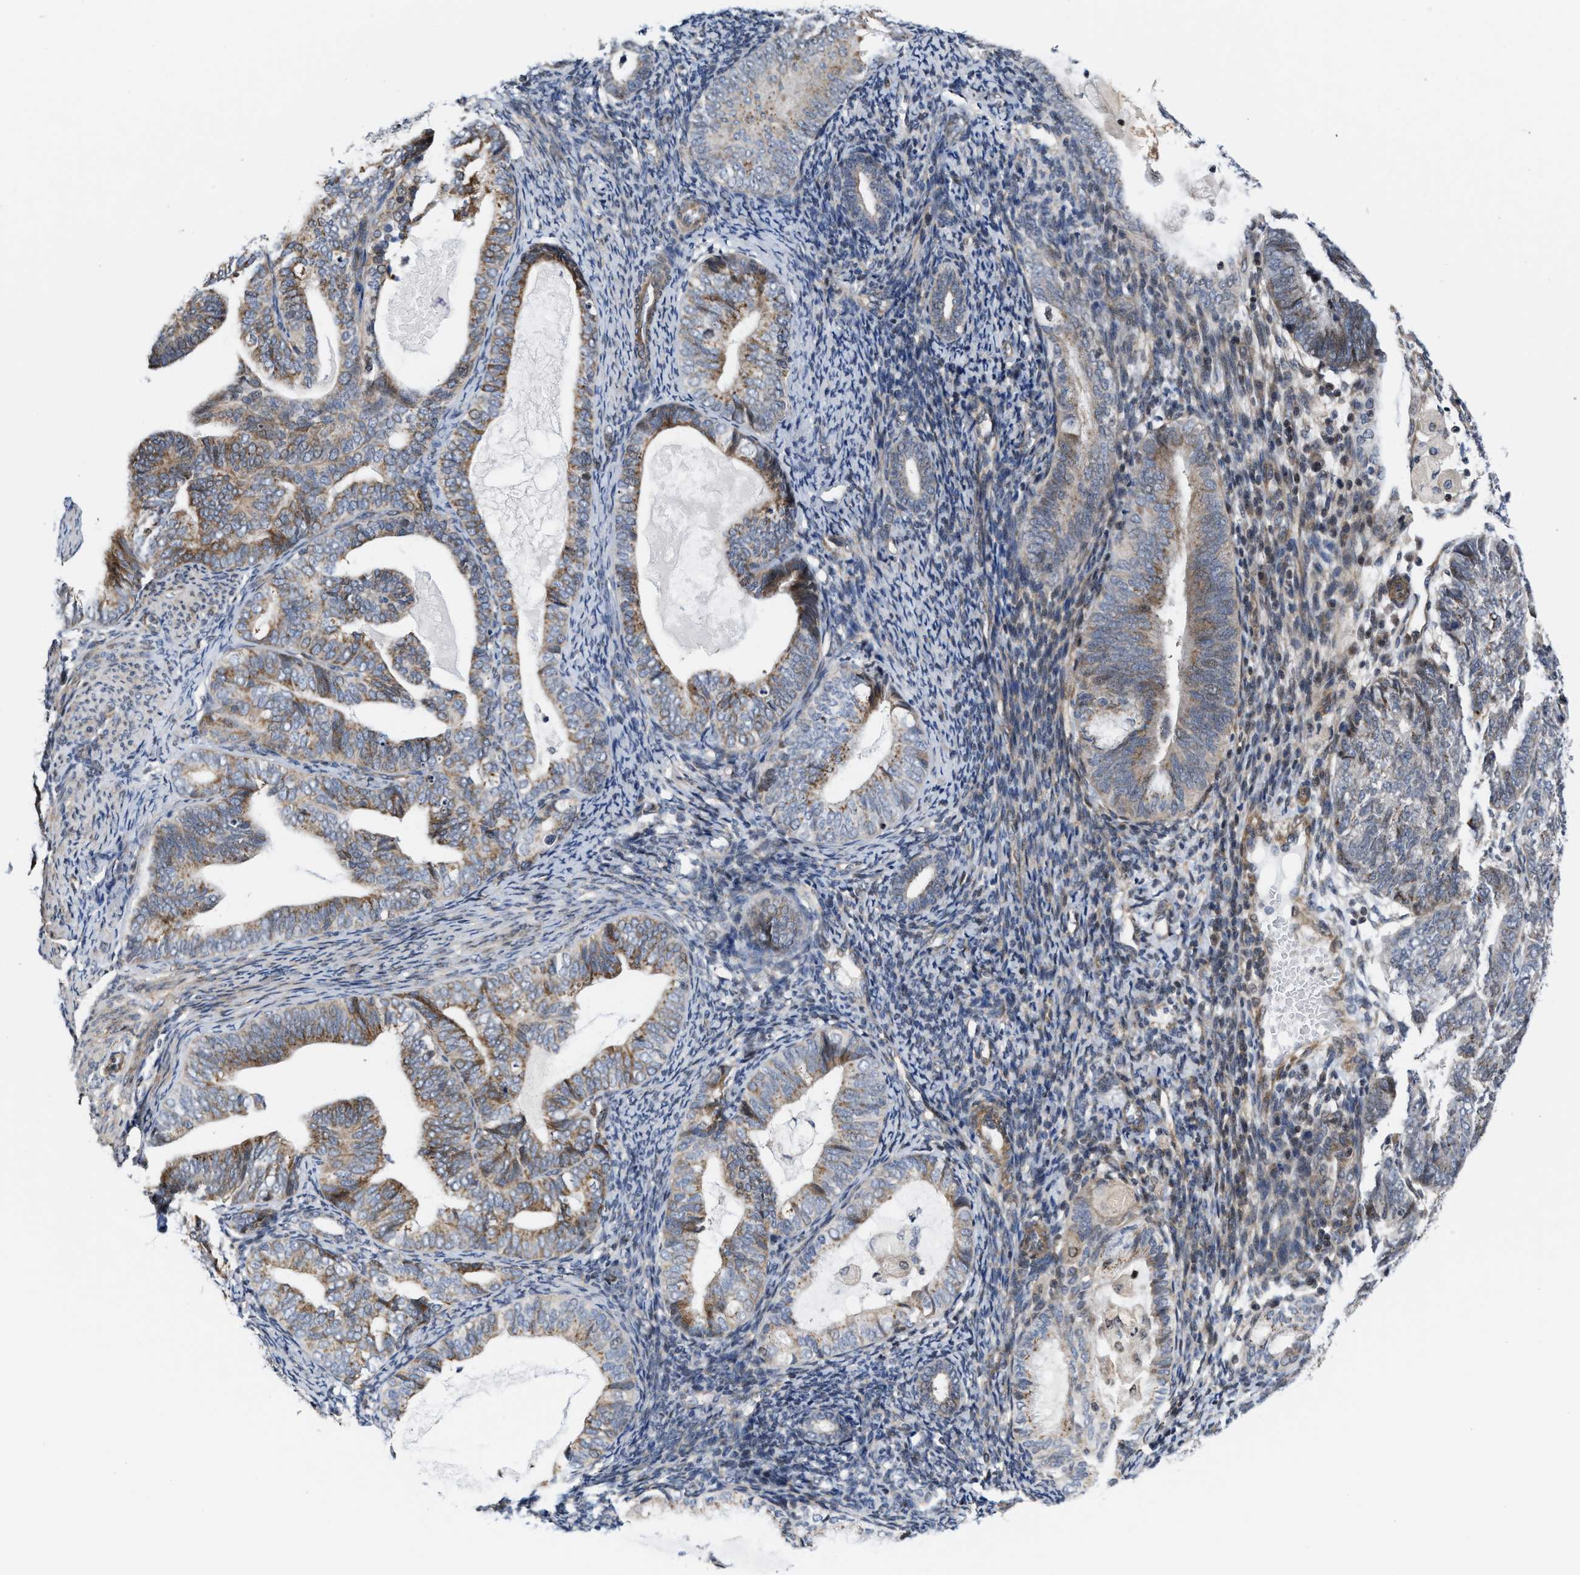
{"staining": {"intensity": "moderate", "quantity": ">75%", "location": "cytoplasmic/membranous"}, "tissue": "endometrial cancer", "cell_type": "Tumor cells", "image_type": "cancer", "snomed": [{"axis": "morphology", "description": "Adenocarcinoma, NOS"}, {"axis": "topography", "description": "Uterus"}], "caption": "A medium amount of moderate cytoplasmic/membranous expression is present in about >75% of tumor cells in endometrial cancer tissue.", "gene": "TGFB1I1", "patient": {"sex": "female", "age": 60}}